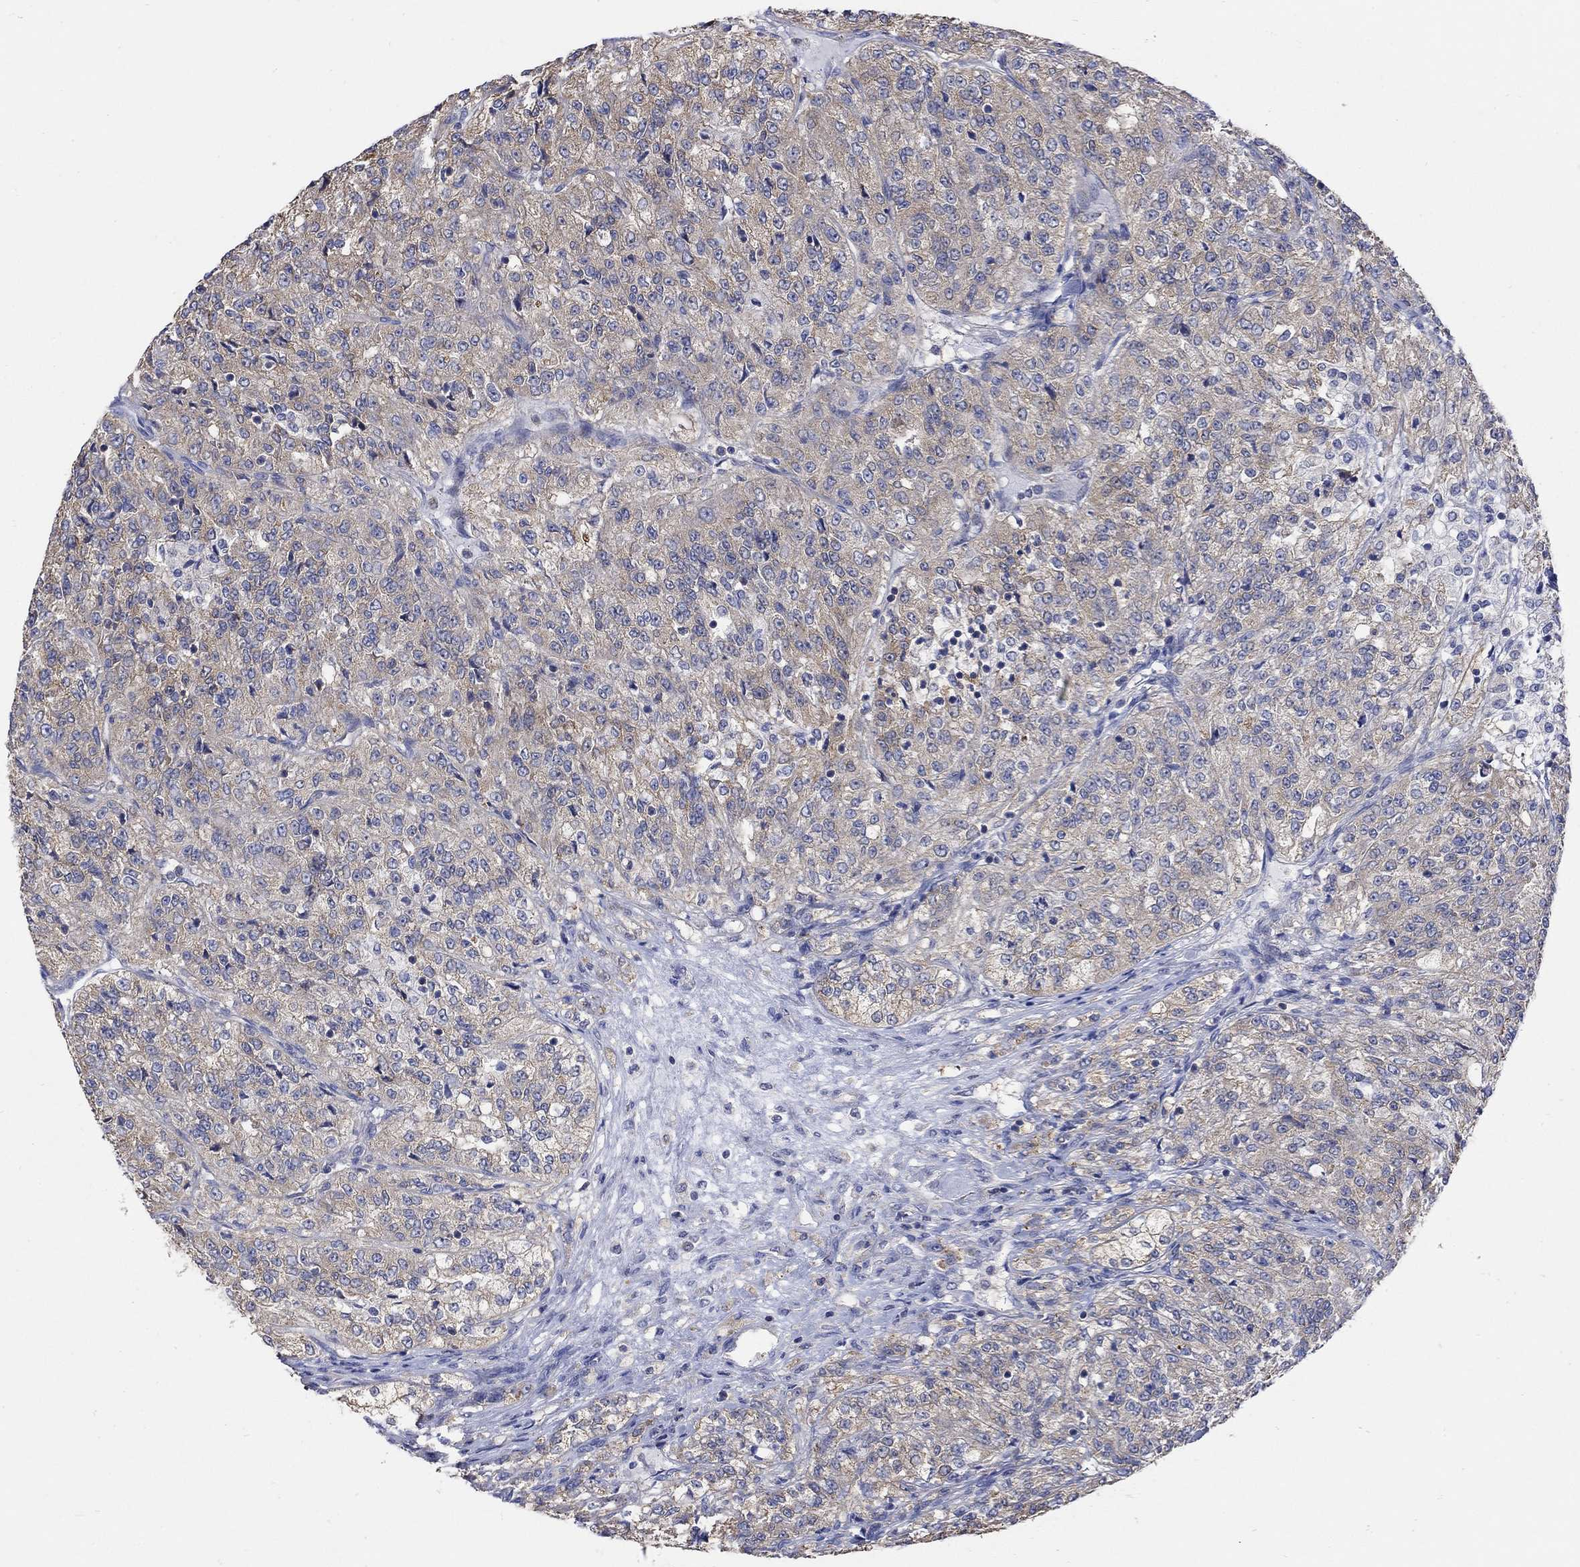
{"staining": {"intensity": "weak", "quantity": "25%-75%", "location": "cytoplasmic/membranous"}, "tissue": "renal cancer", "cell_type": "Tumor cells", "image_type": "cancer", "snomed": [{"axis": "morphology", "description": "Adenocarcinoma, NOS"}, {"axis": "topography", "description": "Kidney"}], "caption": "Immunohistochemistry micrograph of neoplastic tissue: human renal cancer (adenocarcinoma) stained using immunohistochemistry (IHC) displays low levels of weak protein expression localized specifically in the cytoplasmic/membranous of tumor cells, appearing as a cytoplasmic/membranous brown color.", "gene": "TEKT3", "patient": {"sex": "female", "age": 63}}